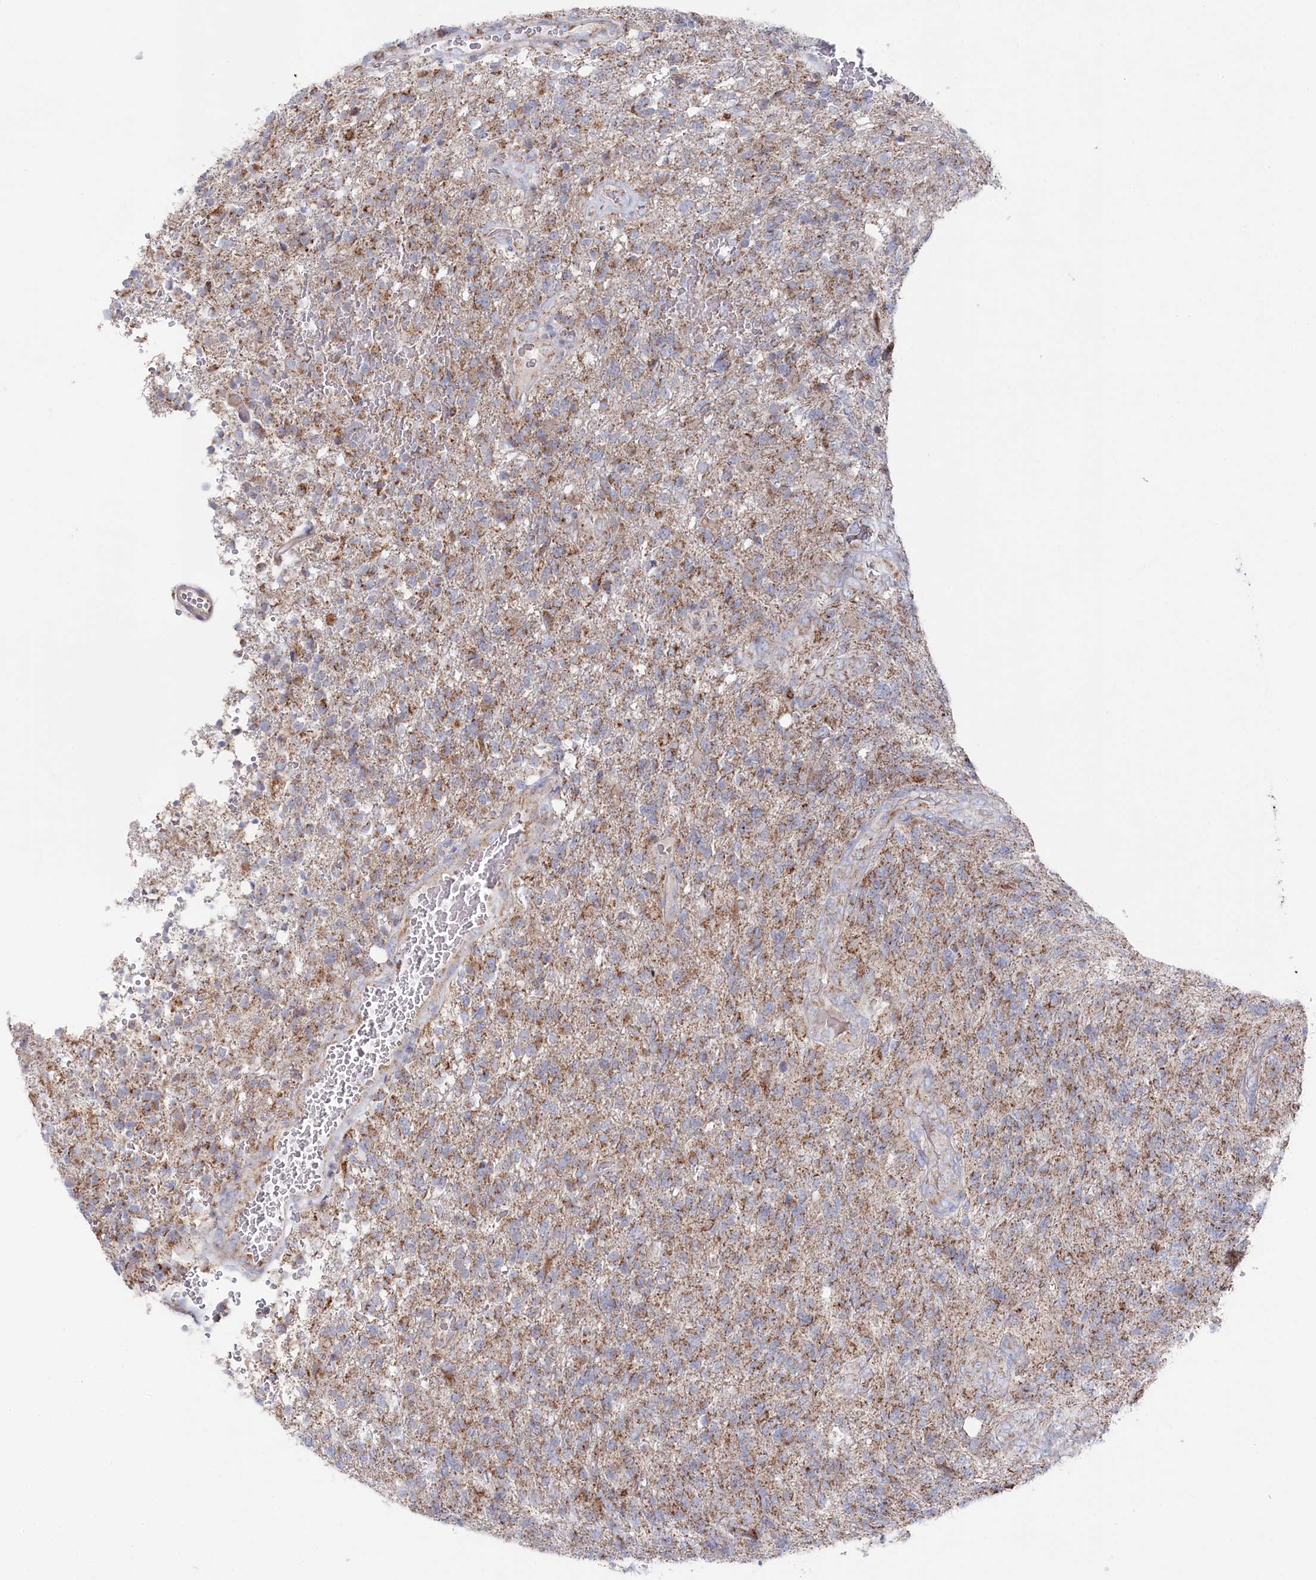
{"staining": {"intensity": "moderate", "quantity": "25%-75%", "location": "cytoplasmic/membranous"}, "tissue": "glioma", "cell_type": "Tumor cells", "image_type": "cancer", "snomed": [{"axis": "morphology", "description": "Glioma, malignant, High grade"}, {"axis": "topography", "description": "Brain"}], "caption": "Protein staining of malignant glioma (high-grade) tissue demonstrates moderate cytoplasmic/membranous positivity in about 25%-75% of tumor cells. (Brightfield microscopy of DAB IHC at high magnification).", "gene": "GLS2", "patient": {"sex": "male", "age": 56}}